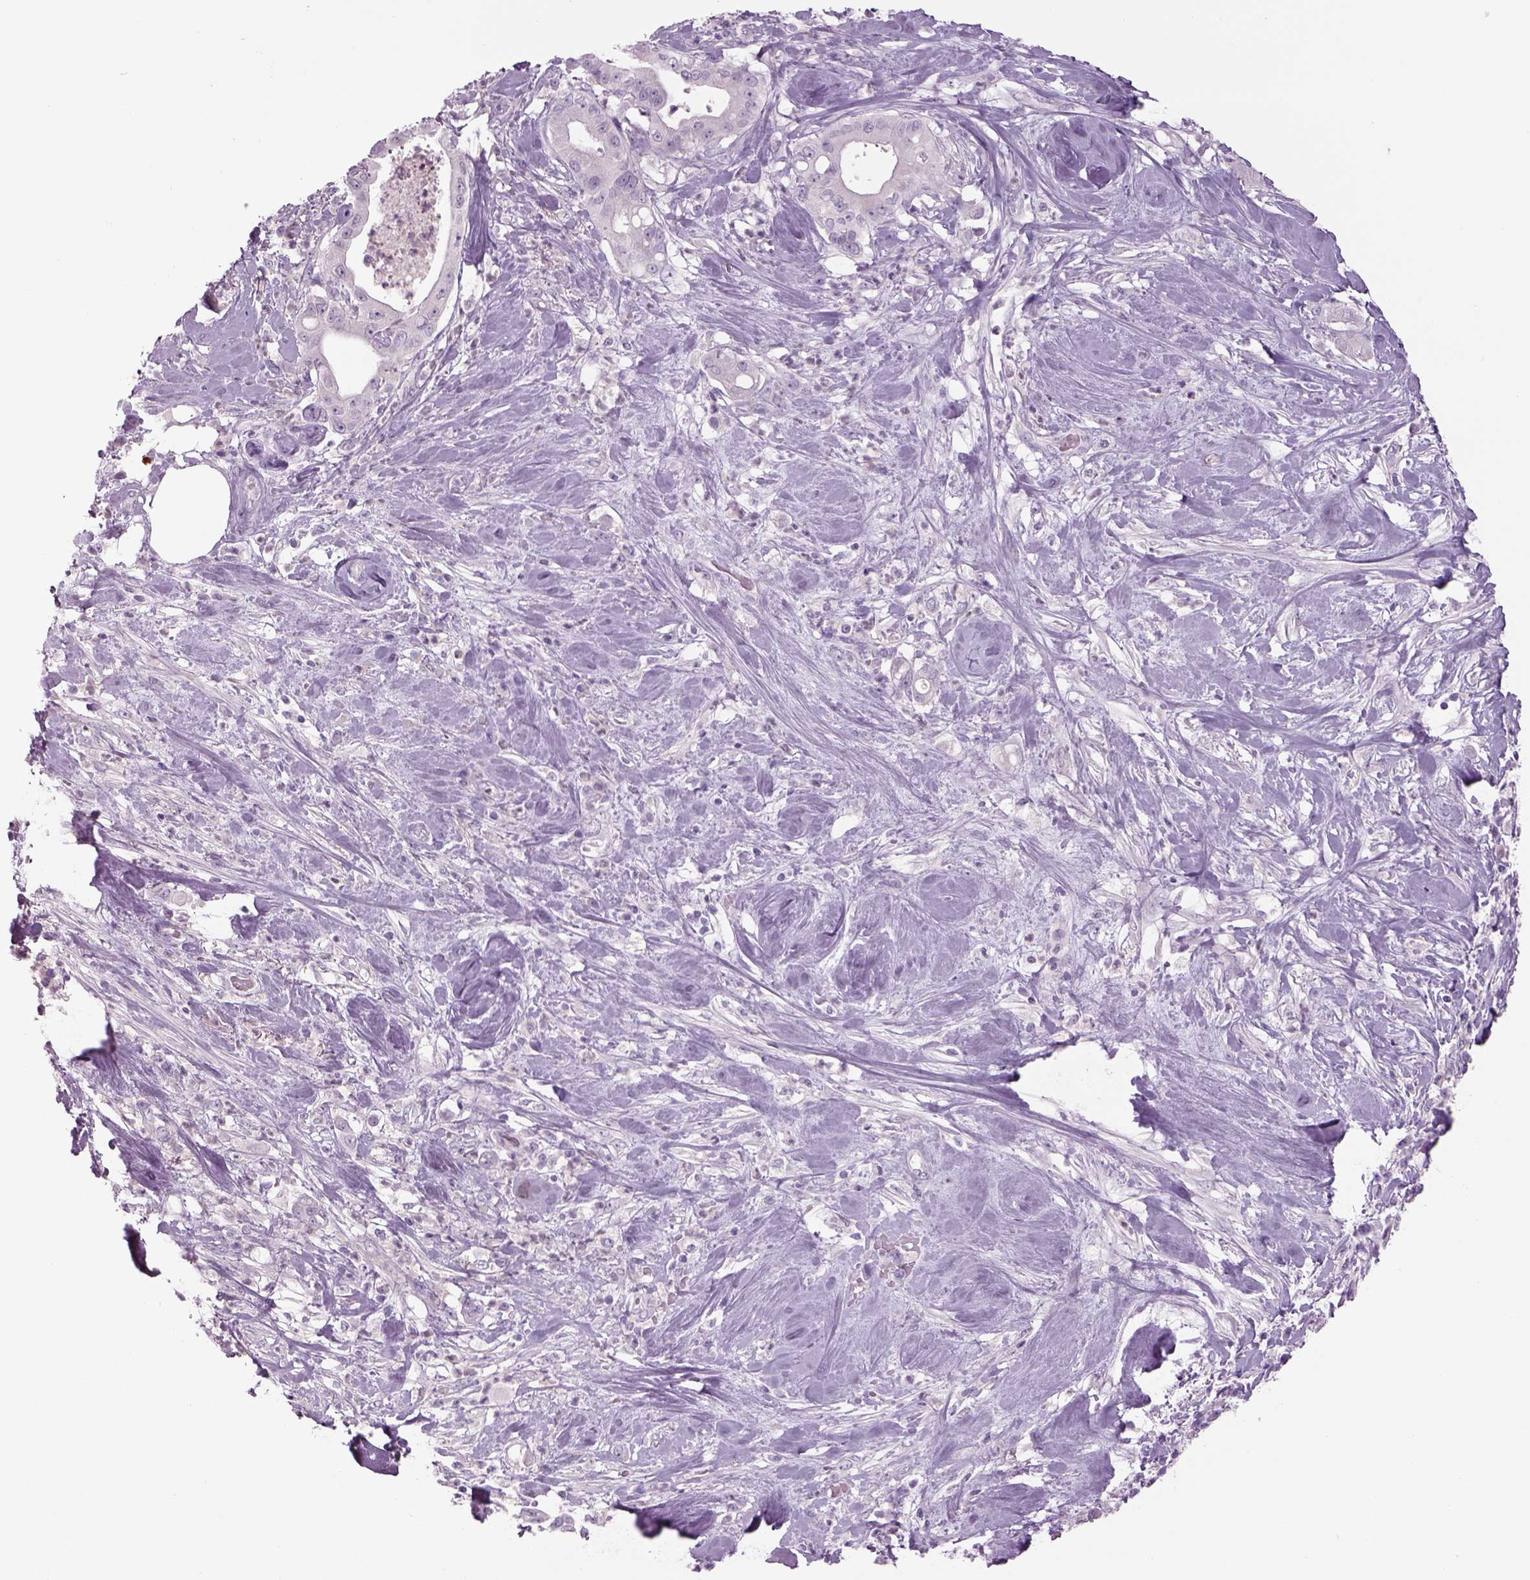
{"staining": {"intensity": "negative", "quantity": "none", "location": "none"}, "tissue": "pancreatic cancer", "cell_type": "Tumor cells", "image_type": "cancer", "snomed": [{"axis": "morphology", "description": "Adenocarcinoma, NOS"}, {"axis": "topography", "description": "Pancreas"}], "caption": "IHC micrograph of human adenocarcinoma (pancreatic) stained for a protein (brown), which exhibits no positivity in tumor cells.", "gene": "MDH1B", "patient": {"sex": "male", "age": 71}}